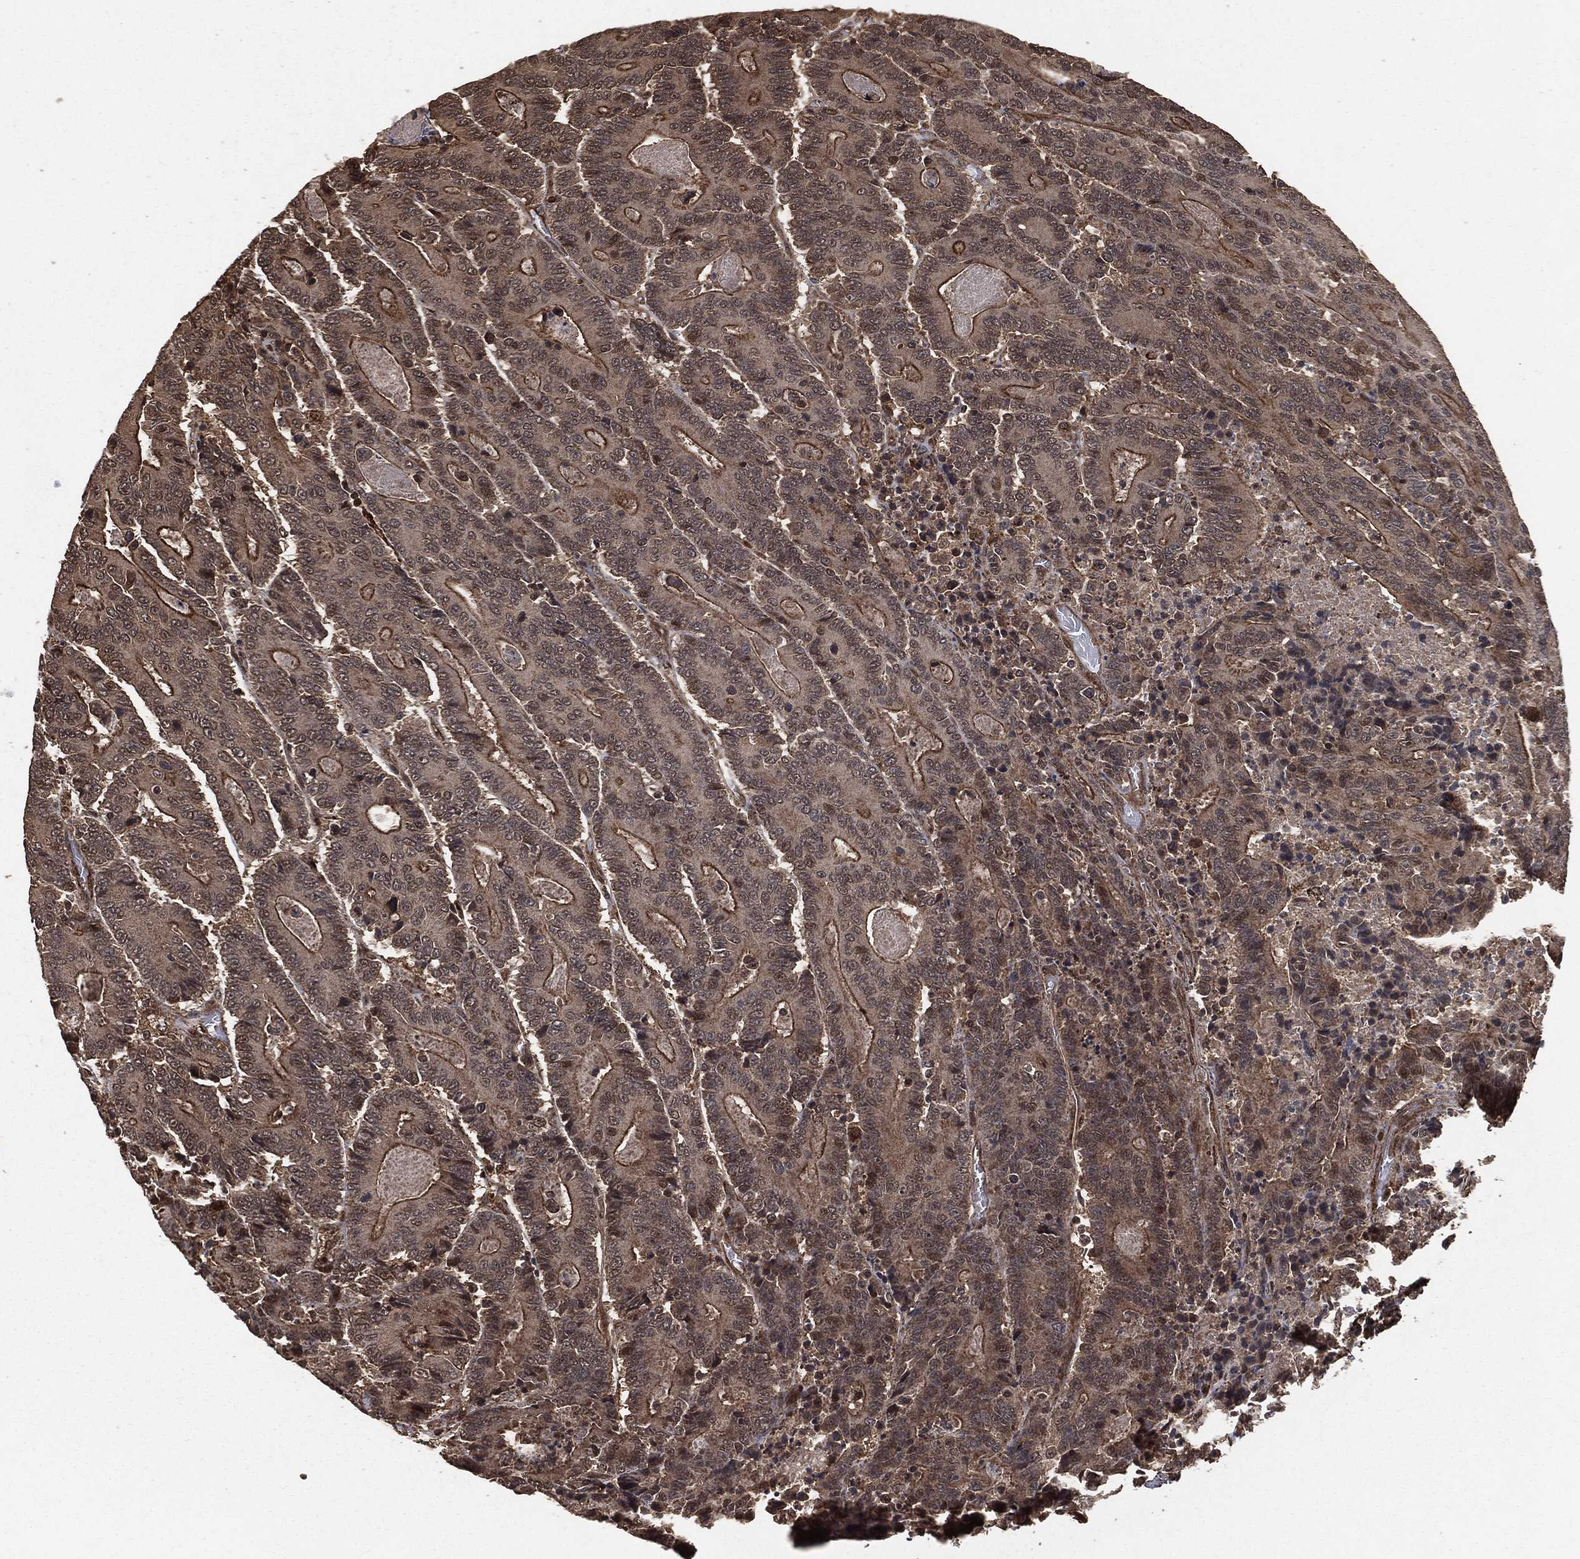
{"staining": {"intensity": "moderate", "quantity": ">75%", "location": "cytoplasmic/membranous"}, "tissue": "colorectal cancer", "cell_type": "Tumor cells", "image_type": "cancer", "snomed": [{"axis": "morphology", "description": "Adenocarcinoma, NOS"}, {"axis": "topography", "description": "Colon"}], "caption": "IHC staining of colorectal cancer (adenocarcinoma), which reveals medium levels of moderate cytoplasmic/membranous expression in approximately >75% of tumor cells indicating moderate cytoplasmic/membranous protein expression. The staining was performed using DAB (brown) for protein detection and nuclei were counterstained in hematoxylin (blue).", "gene": "EGFR", "patient": {"sex": "male", "age": 83}}